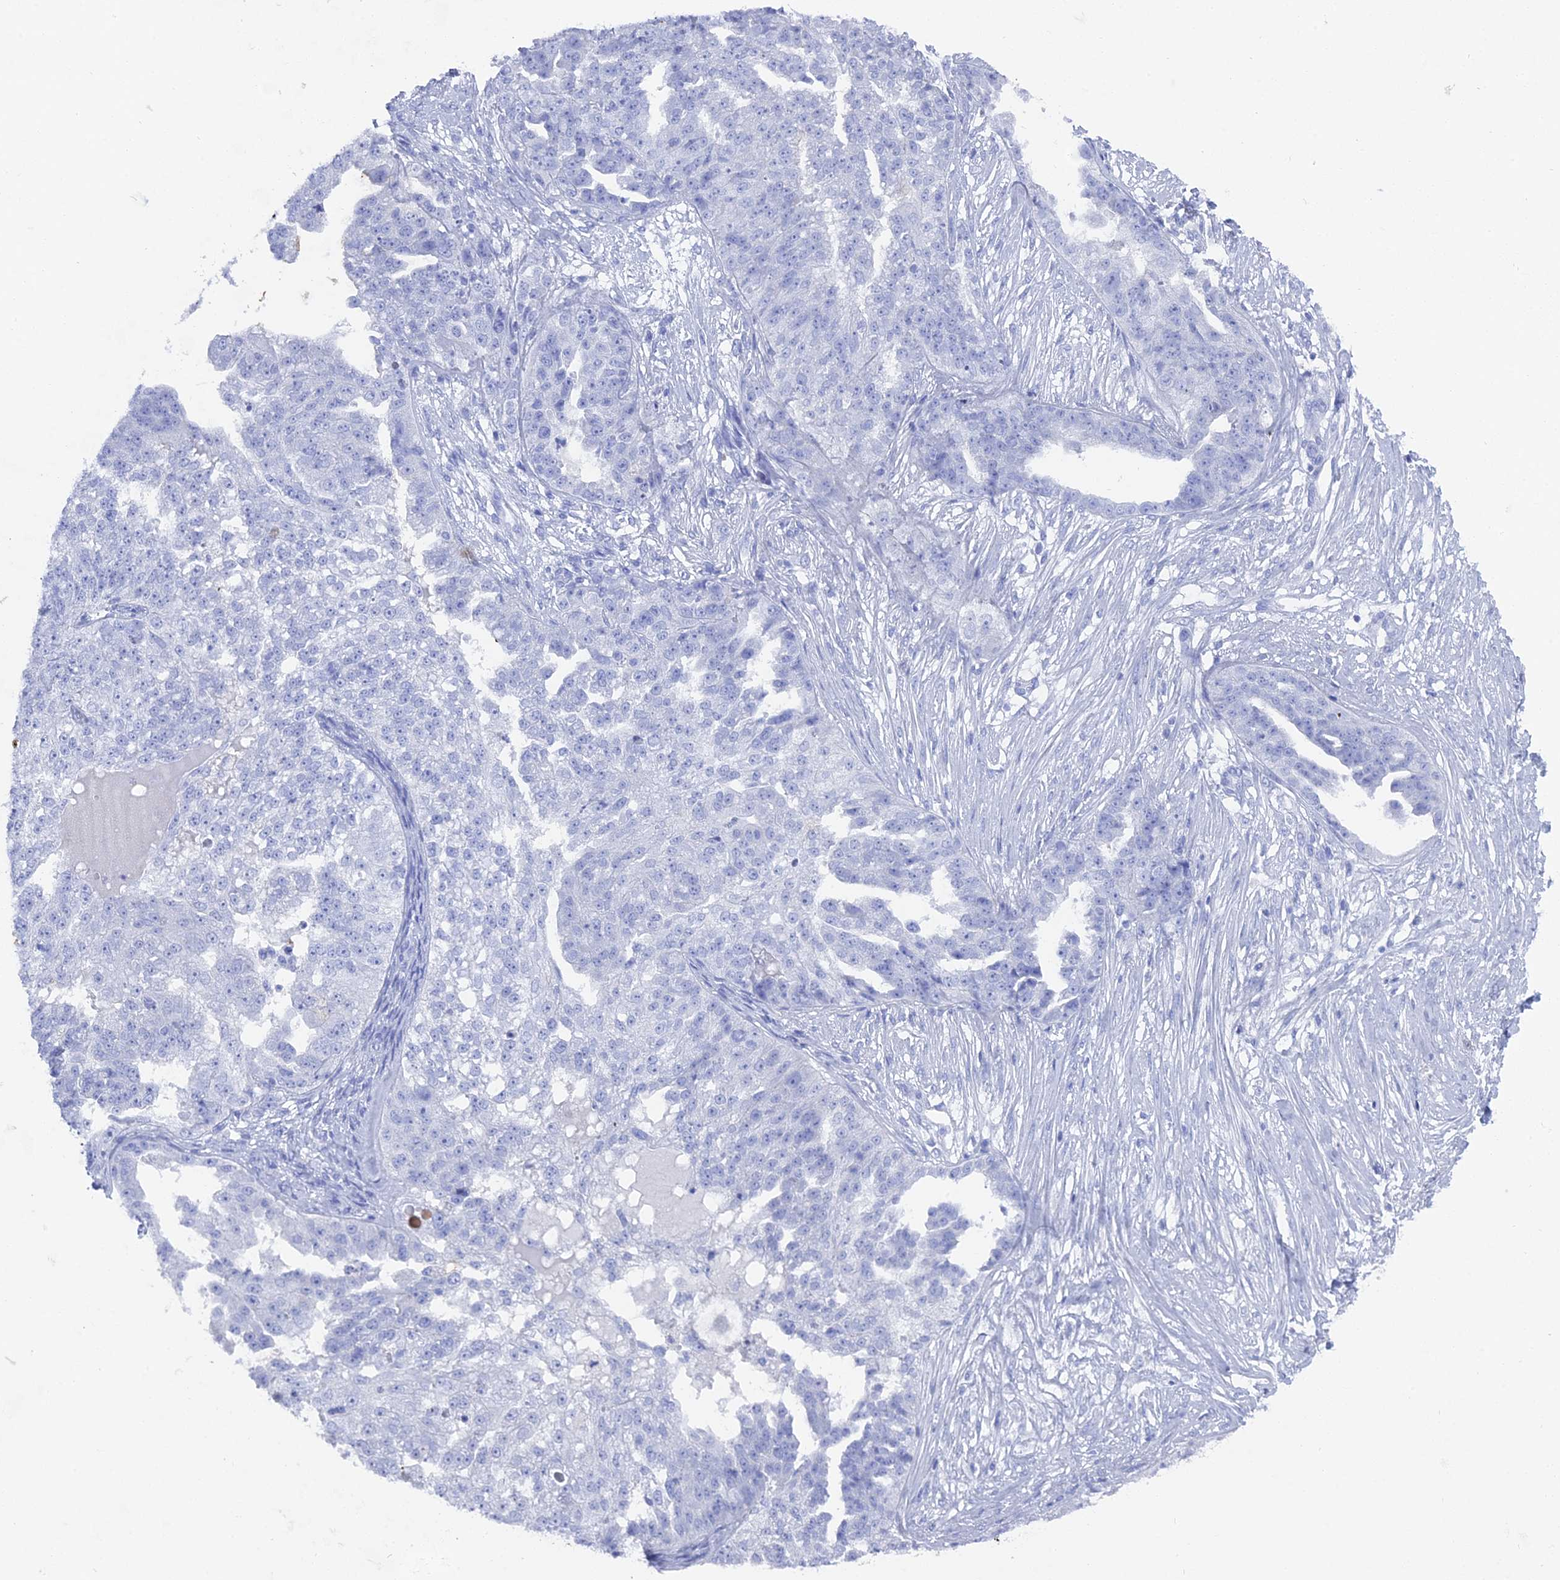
{"staining": {"intensity": "negative", "quantity": "none", "location": "none"}, "tissue": "ovarian cancer", "cell_type": "Tumor cells", "image_type": "cancer", "snomed": [{"axis": "morphology", "description": "Cystadenocarcinoma, serous, NOS"}, {"axis": "topography", "description": "Ovary"}], "caption": "DAB immunohistochemical staining of ovarian cancer displays no significant expression in tumor cells.", "gene": "ENPP3", "patient": {"sex": "female", "age": 58}}